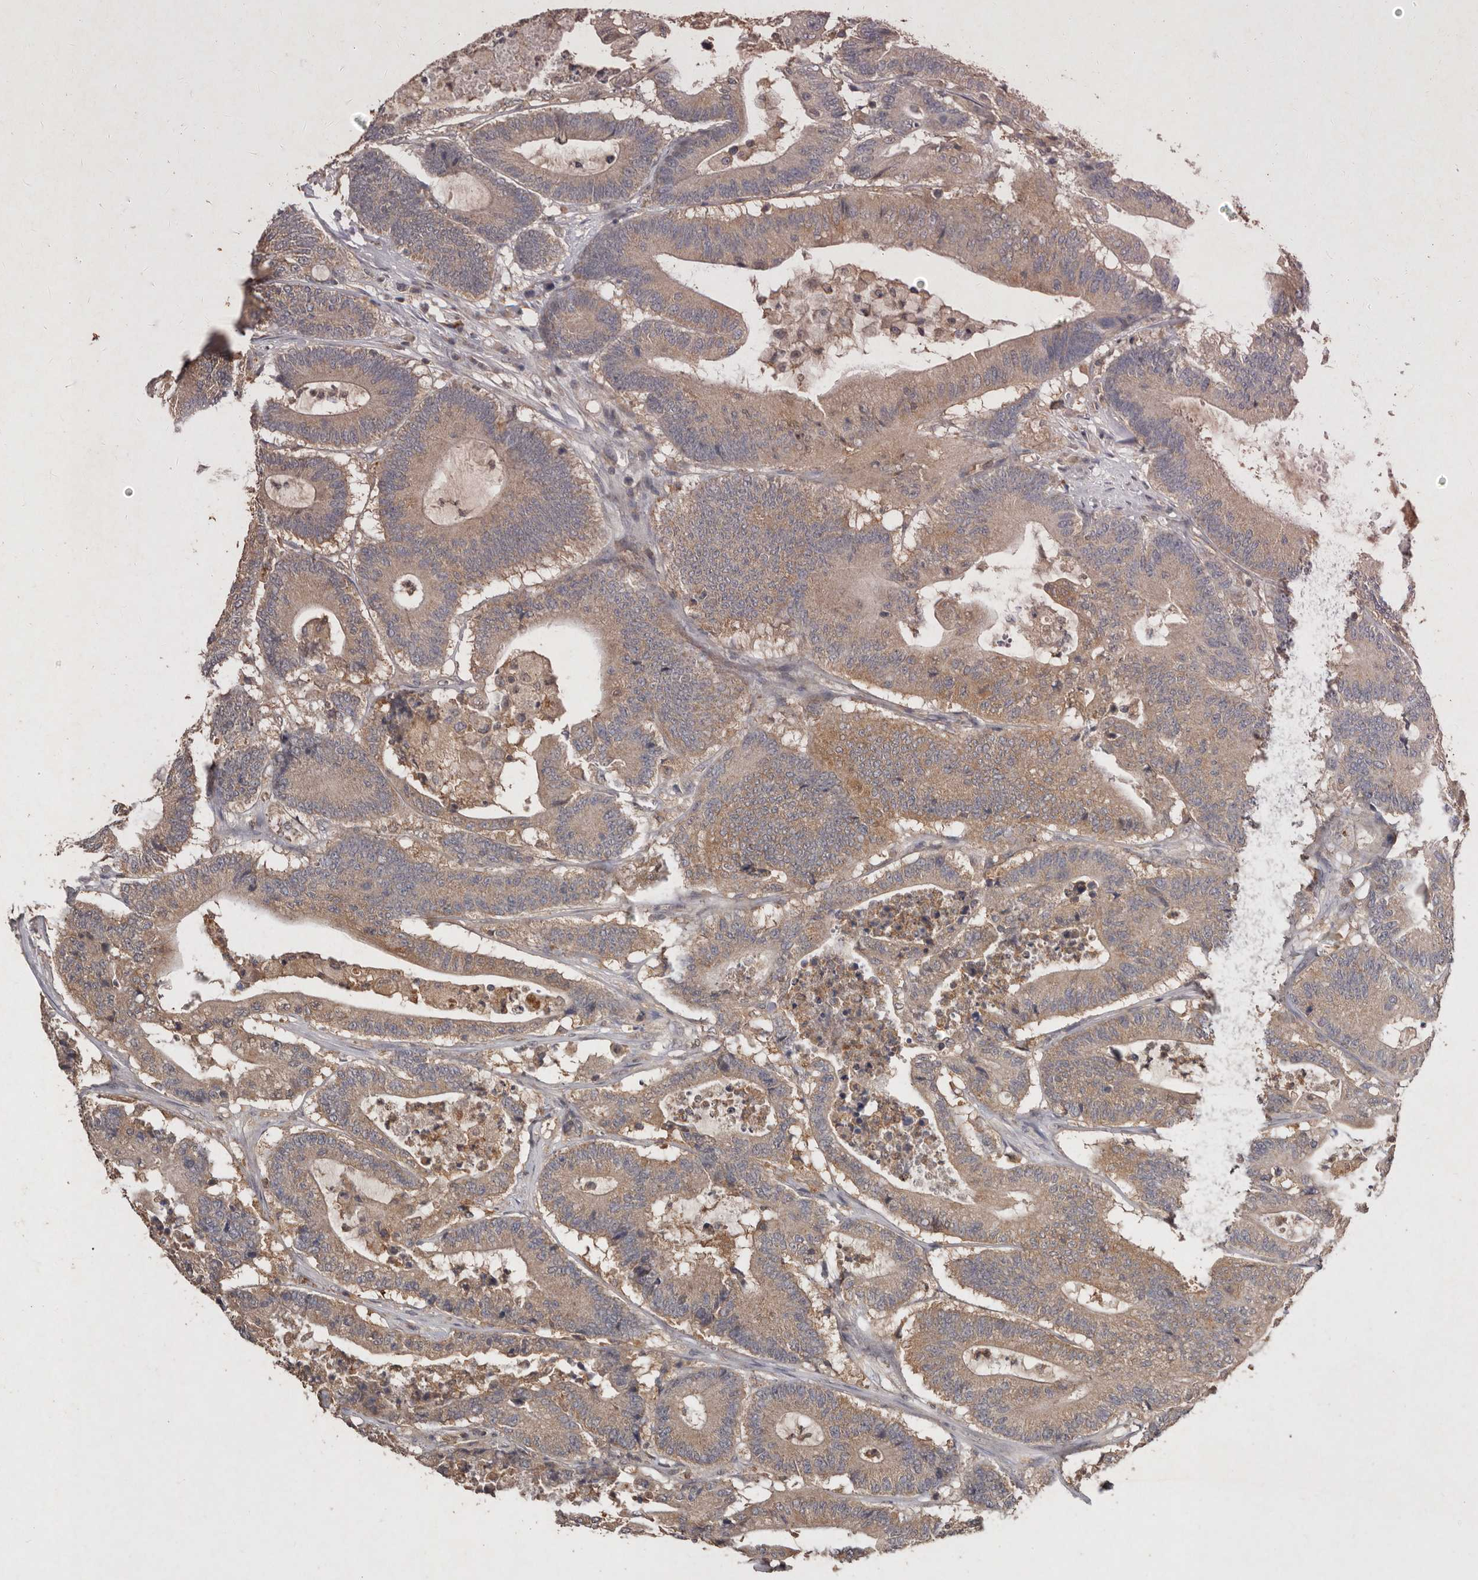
{"staining": {"intensity": "moderate", "quantity": ">75%", "location": "cytoplasmic/membranous"}, "tissue": "colorectal cancer", "cell_type": "Tumor cells", "image_type": "cancer", "snomed": [{"axis": "morphology", "description": "Adenocarcinoma, NOS"}, {"axis": "topography", "description": "Colon"}], "caption": "Protein staining reveals moderate cytoplasmic/membranous expression in about >75% of tumor cells in colorectal adenocarcinoma.", "gene": "EDEM1", "patient": {"sex": "female", "age": 84}}